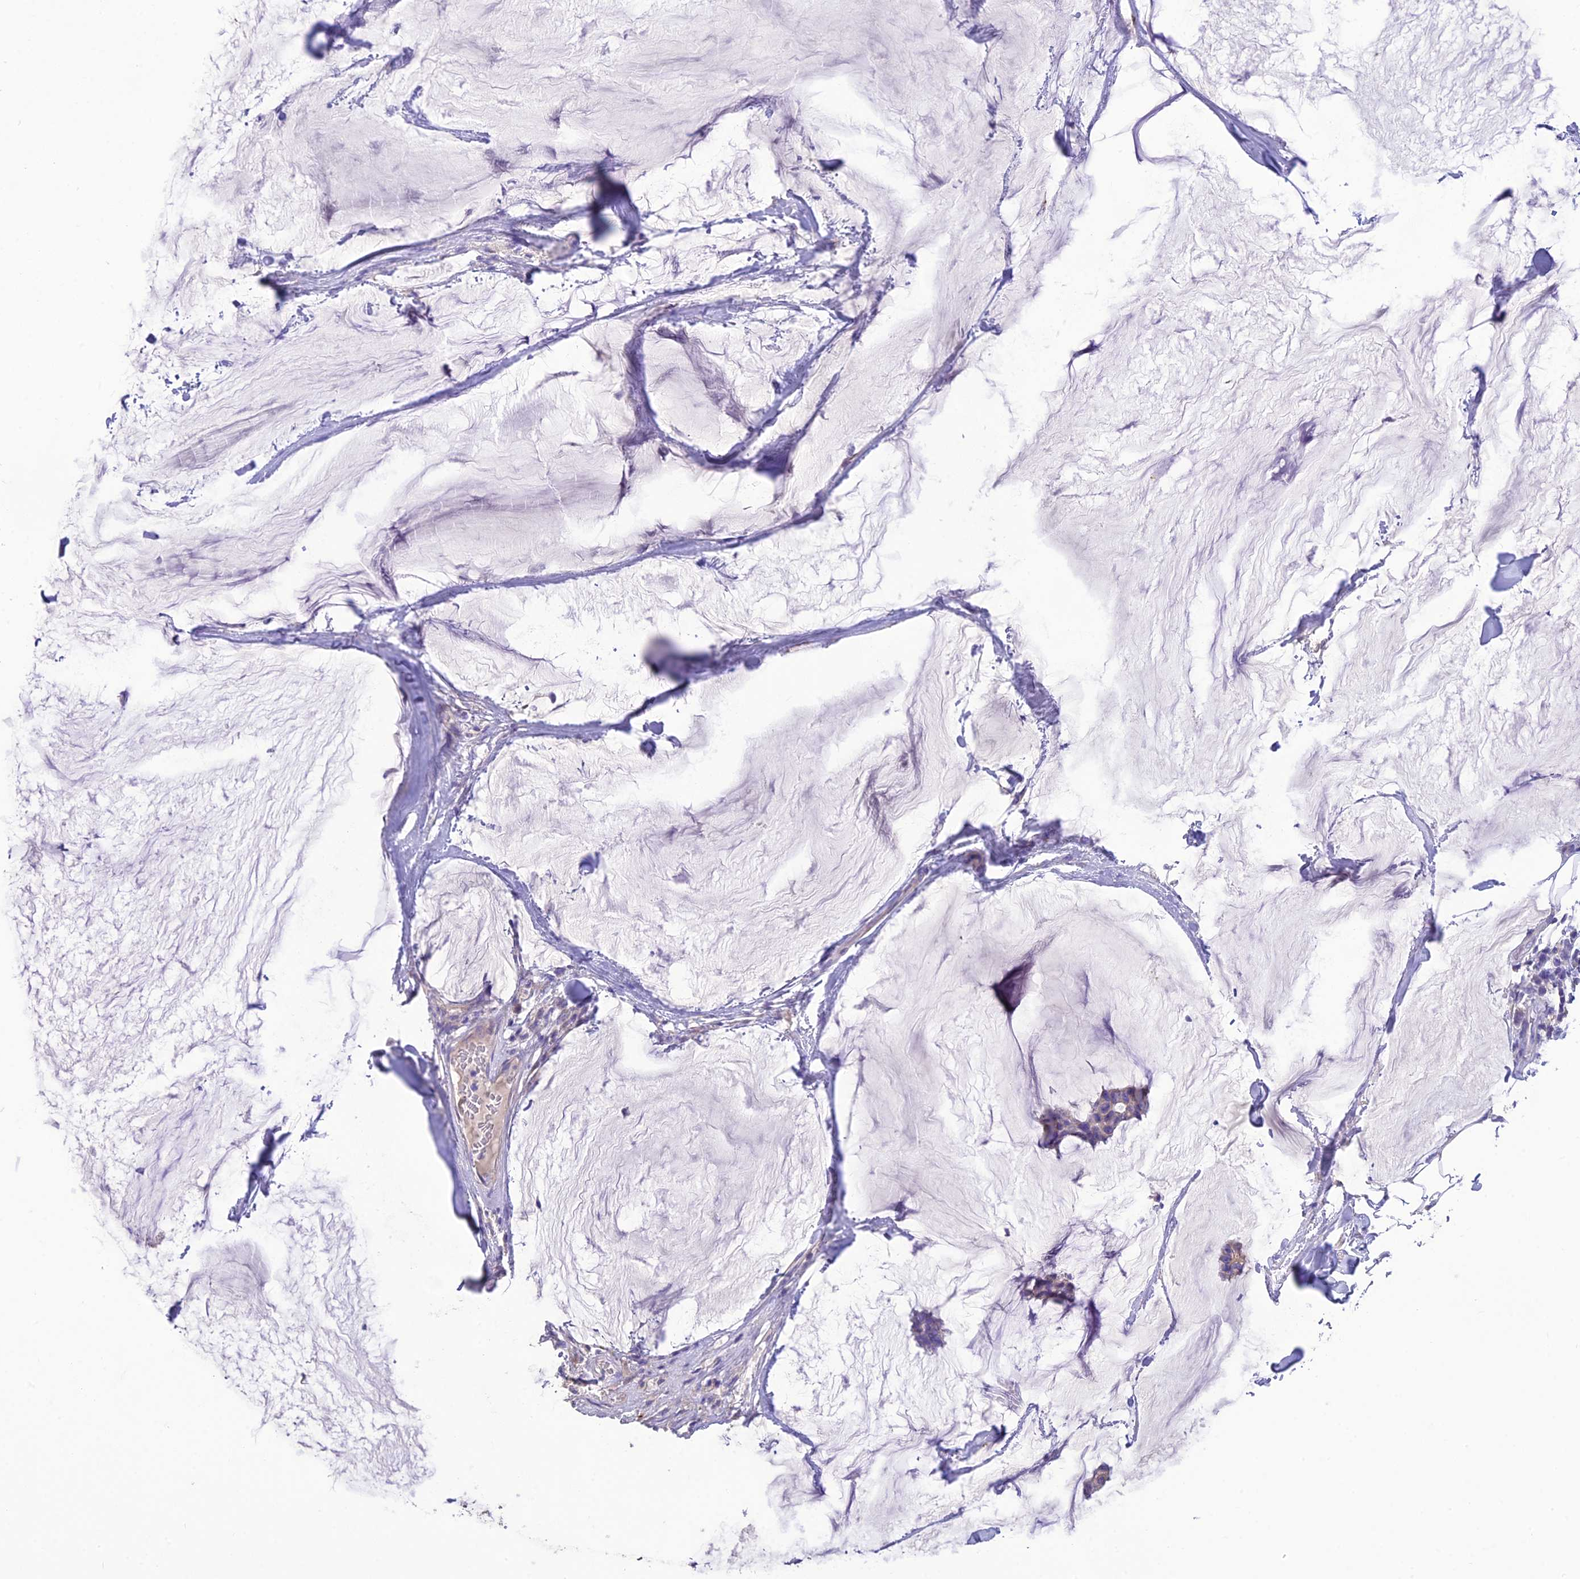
{"staining": {"intensity": "moderate", "quantity": "25%-75%", "location": "cytoplasmic/membranous"}, "tissue": "breast cancer", "cell_type": "Tumor cells", "image_type": "cancer", "snomed": [{"axis": "morphology", "description": "Duct carcinoma"}, {"axis": "topography", "description": "Breast"}], "caption": "About 25%-75% of tumor cells in breast intraductal carcinoma exhibit moderate cytoplasmic/membranous protein staining as visualized by brown immunohistochemical staining.", "gene": "HSD17B2", "patient": {"sex": "female", "age": 93}}